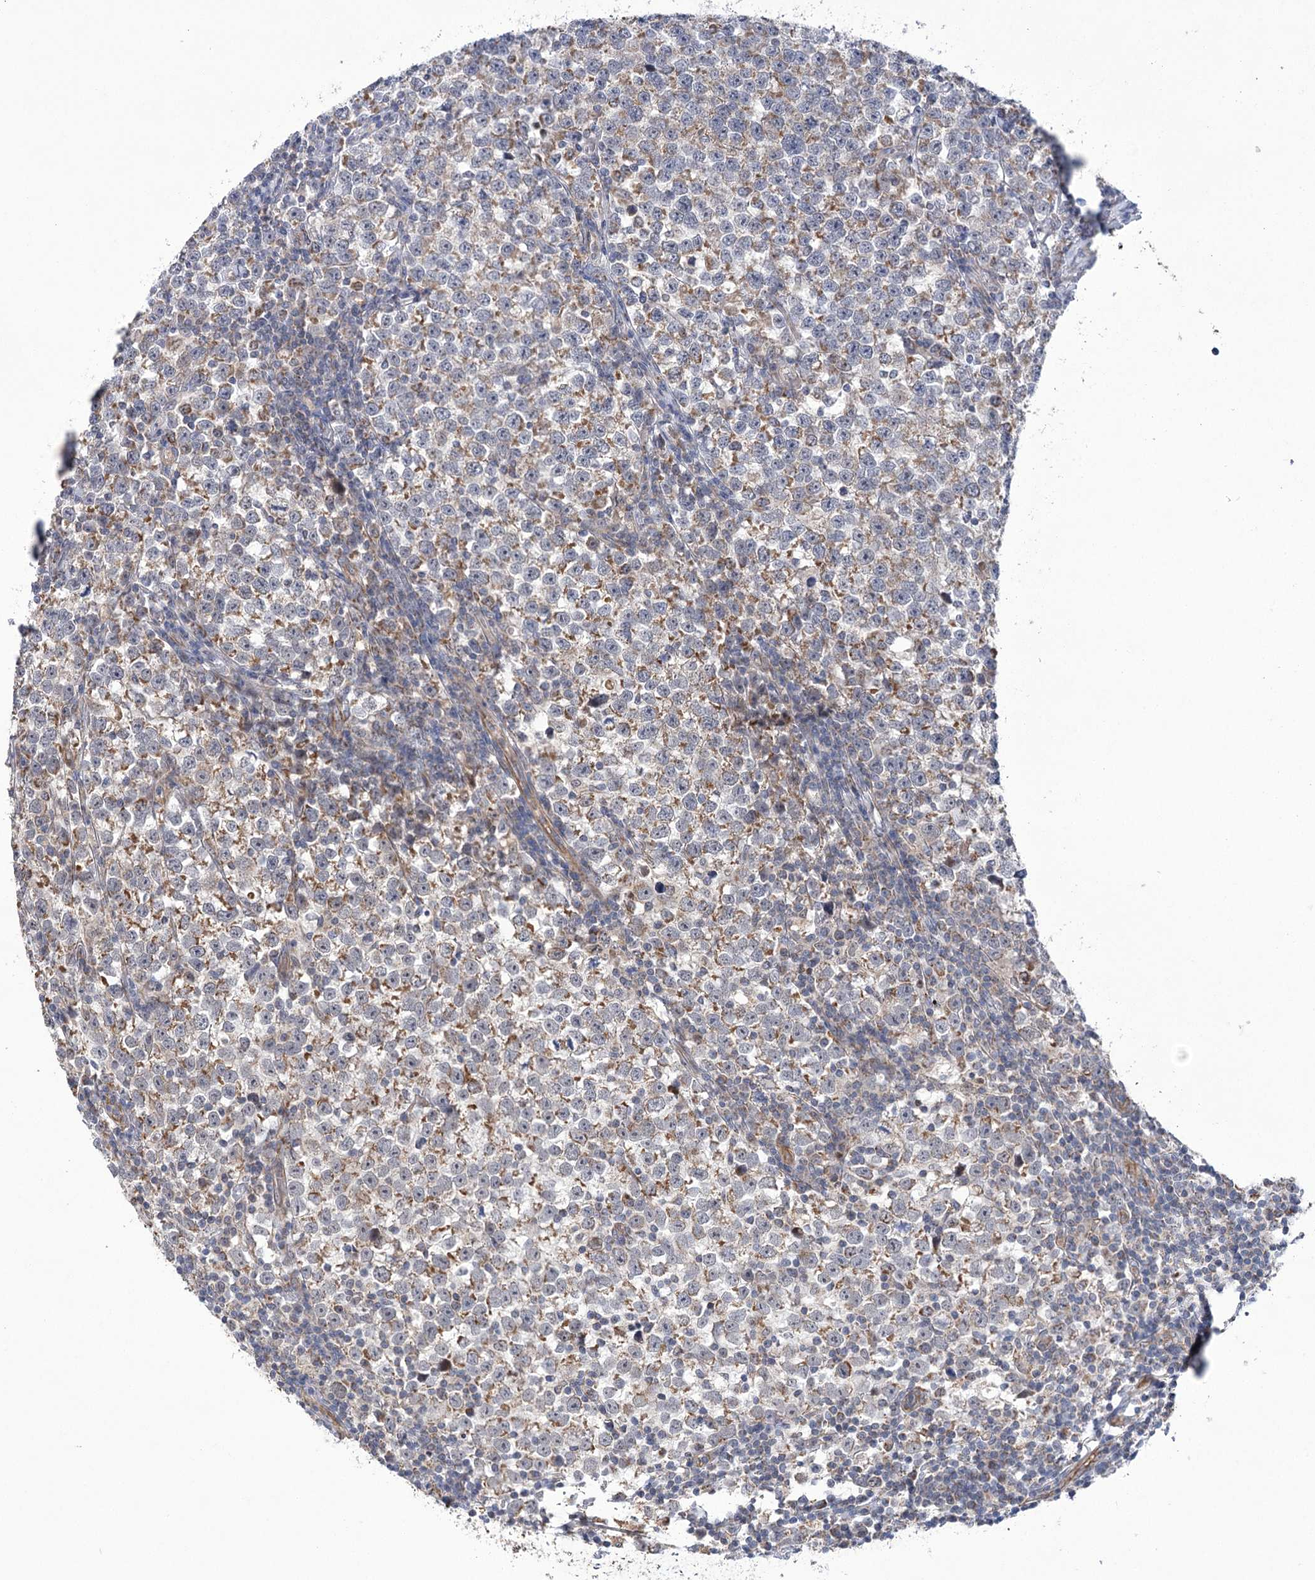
{"staining": {"intensity": "moderate", "quantity": ">75%", "location": "cytoplasmic/membranous"}, "tissue": "testis cancer", "cell_type": "Tumor cells", "image_type": "cancer", "snomed": [{"axis": "morphology", "description": "Normal tissue, NOS"}, {"axis": "morphology", "description": "Seminoma, NOS"}, {"axis": "topography", "description": "Testis"}], "caption": "An IHC image of neoplastic tissue is shown. Protein staining in brown highlights moderate cytoplasmic/membranous positivity in testis cancer within tumor cells.", "gene": "ECHDC3", "patient": {"sex": "male", "age": 43}}